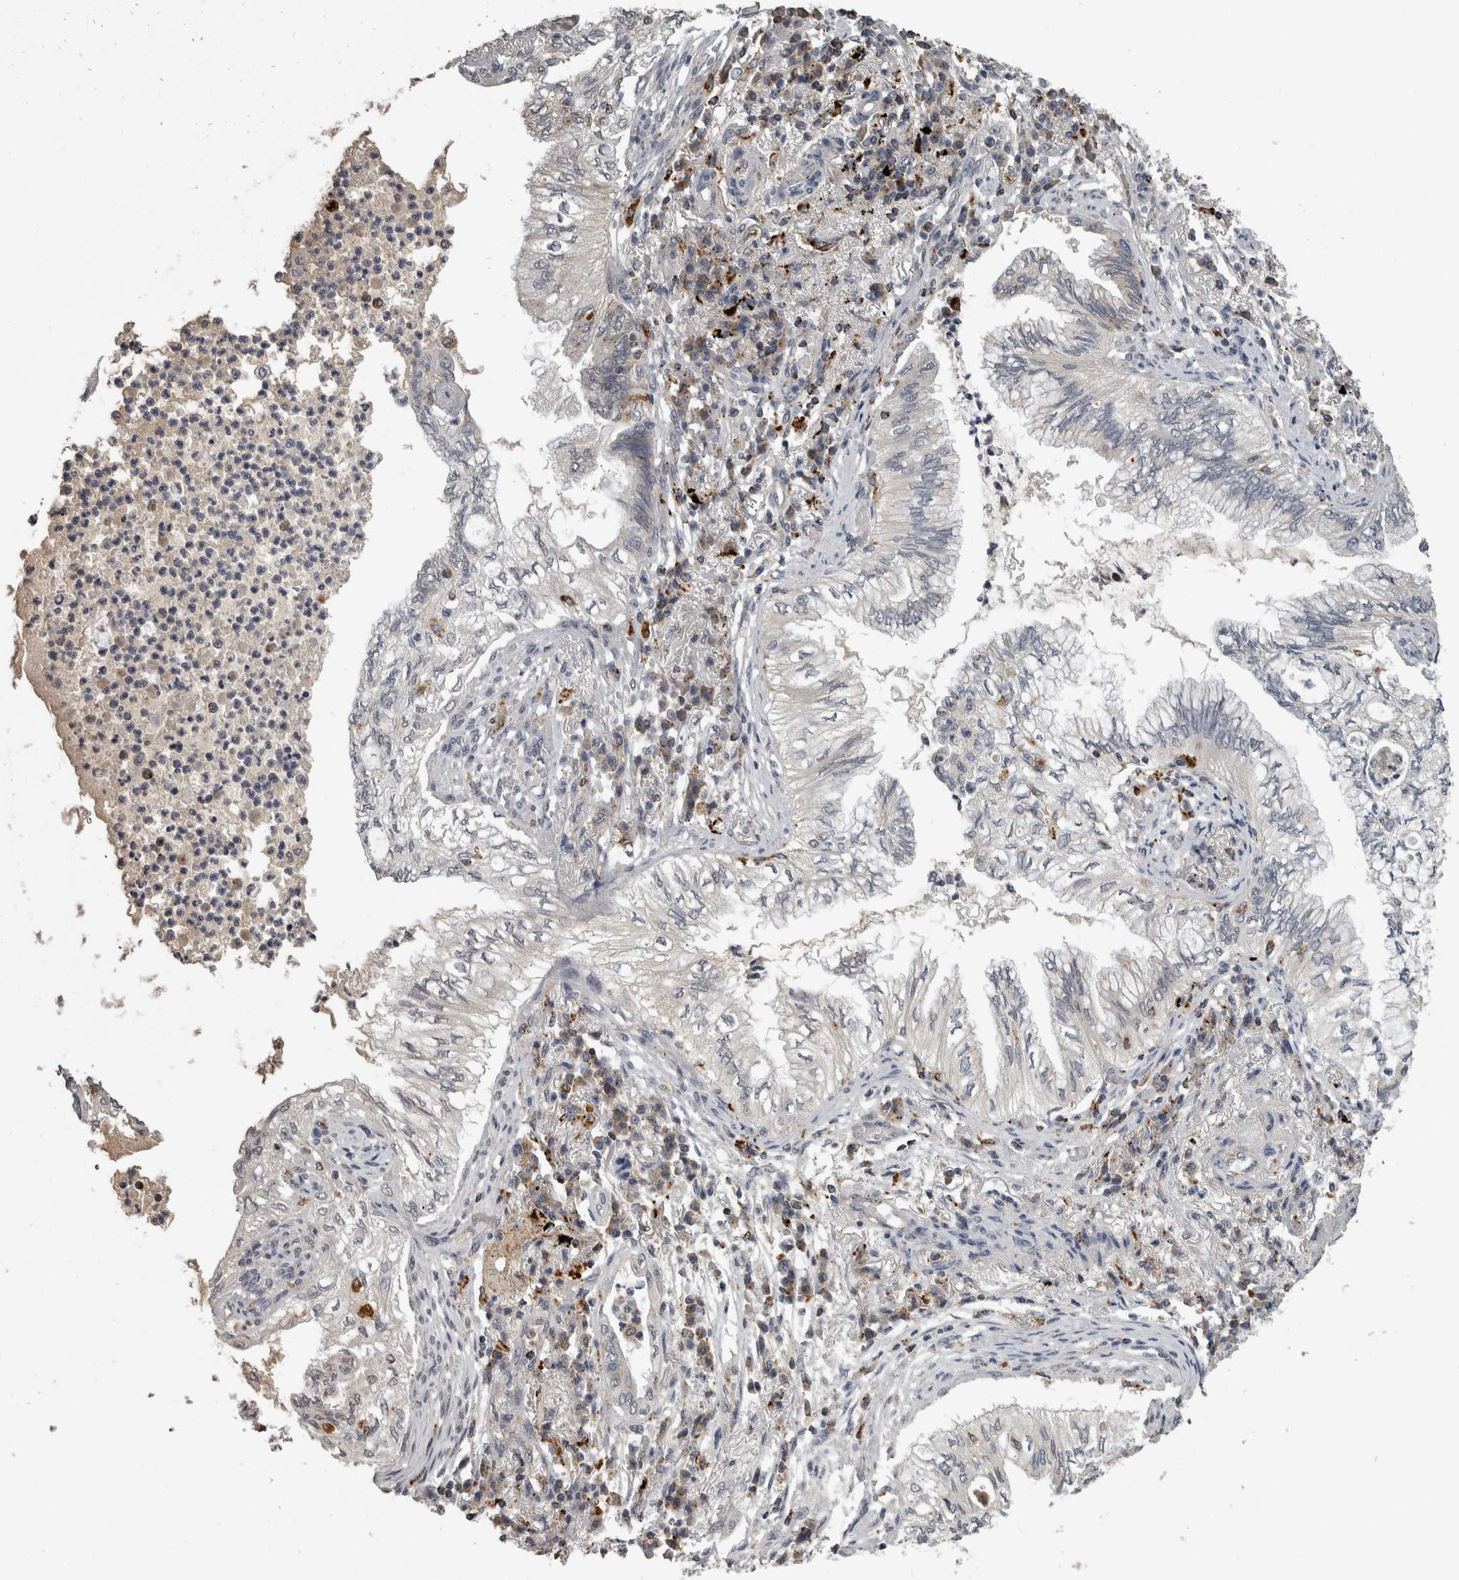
{"staining": {"intensity": "negative", "quantity": "none", "location": "none"}, "tissue": "lung cancer", "cell_type": "Tumor cells", "image_type": "cancer", "snomed": [{"axis": "morphology", "description": "Normal tissue, NOS"}, {"axis": "morphology", "description": "Adenocarcinoma, NOS"}, {"axis": "topography", "description": "Bronchus"}, {"axis": "topography", "description": "Lung"}], "caption": "IHC photomicrograph of lung cancer stained for a protein (brown), which reveals no staining in tumor cells. Nuclei are stained in blue.", "gene": "NAAA", "patient": {"sex": "female", "age": 70}}